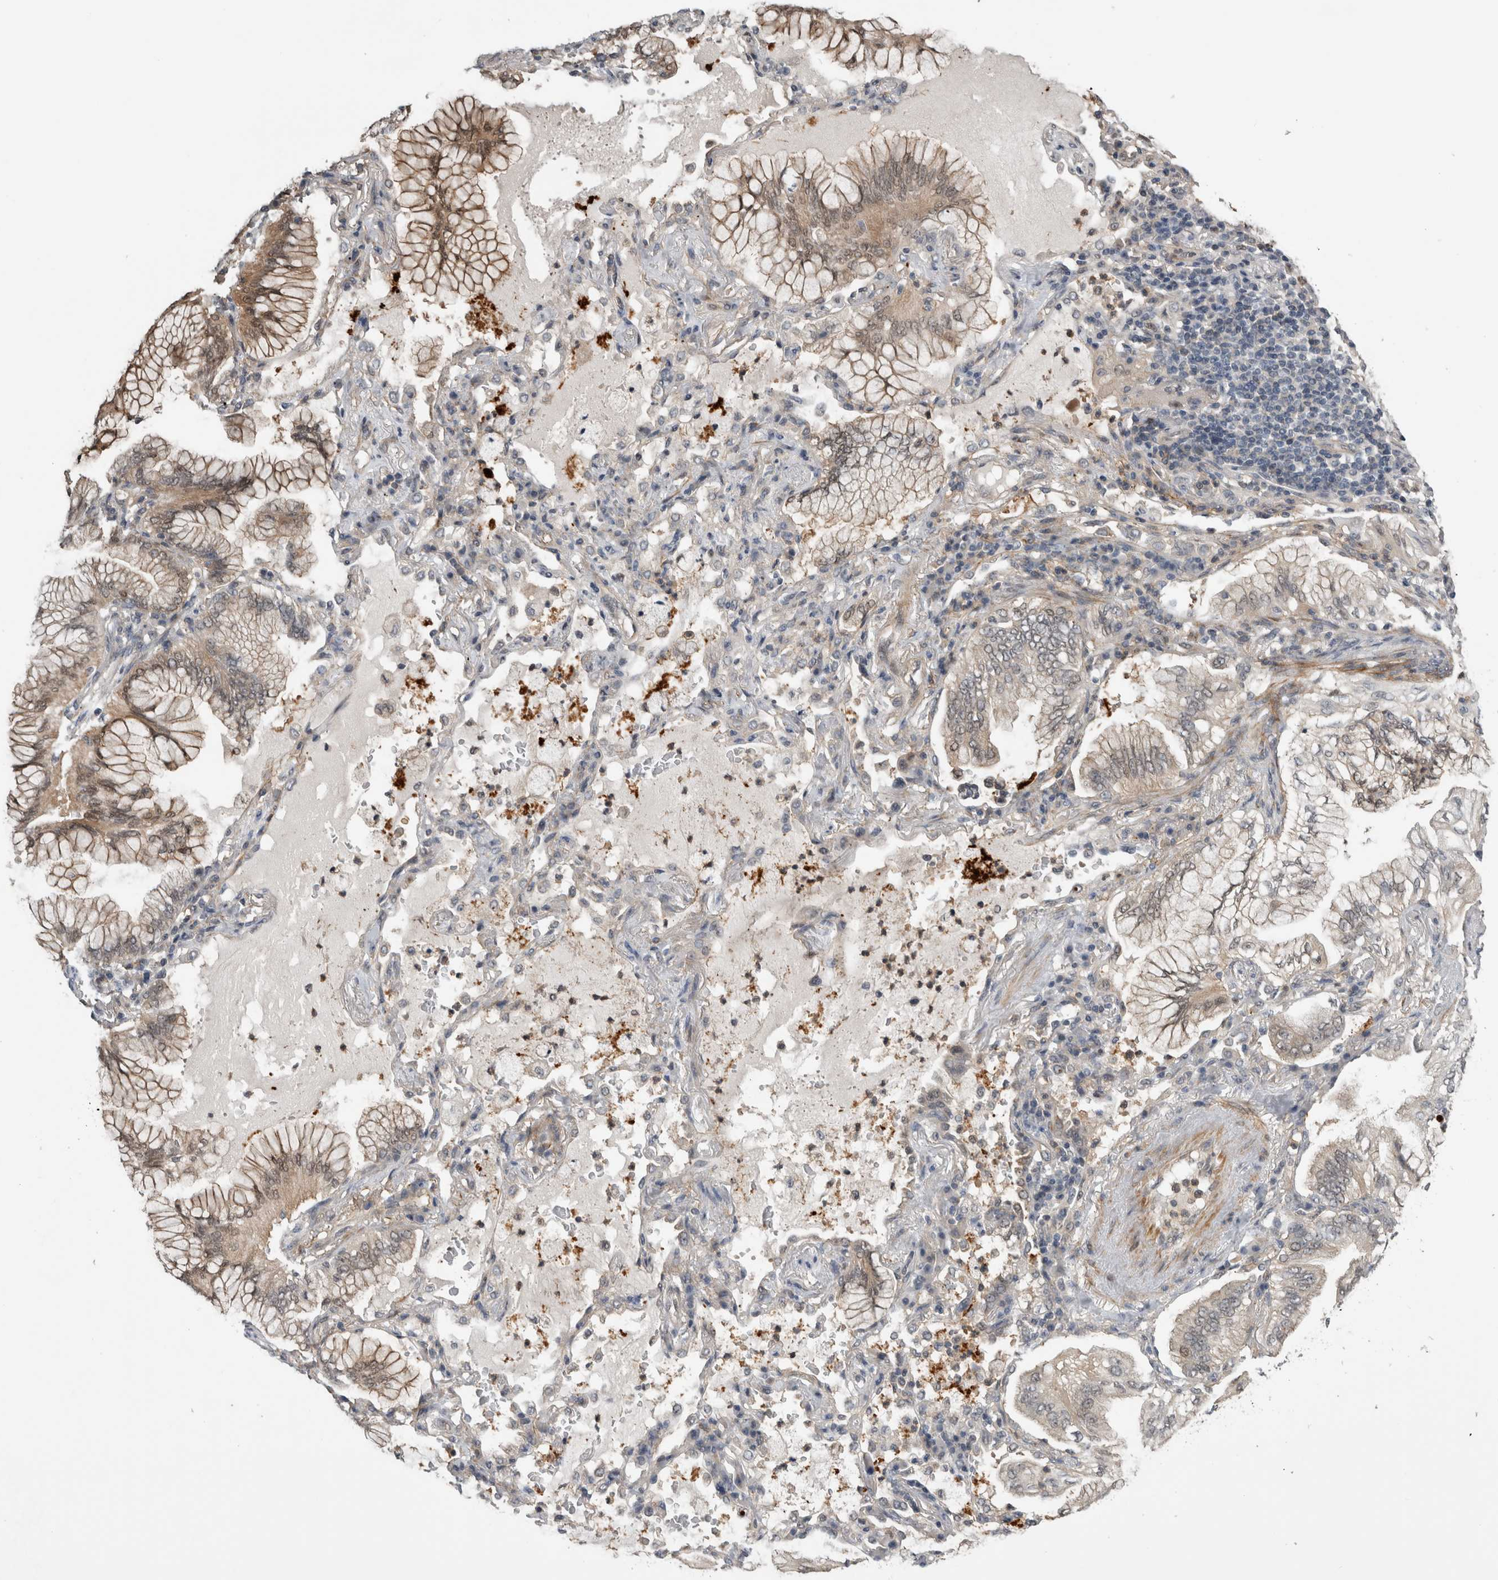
{"staining": {"intensity": "moderate", "quantity": ">75%", "location": "cytoplasmic/membranous"}, "tissue": "lung cancer", "cell_type": "Tumor cells", "image_type": "cancer", "snomed": [{"axis": "morphology", "description": "Adenocarcinoma, NOS"}, {"axis": "topography", "description": "Lung"}], "caption": "Adenocarcinoma (lung) stained for a protein shows moderate cytoplasmic/membranous positivity in tumor cells. Using DAB (3,3'-diaminobenzidine) (brown) and hematoxylin (blue) stains, captured at high magnification using brightfield microscopy.", "gene": "NAPRT", "patient": {"sex": "female", "age": 70}}